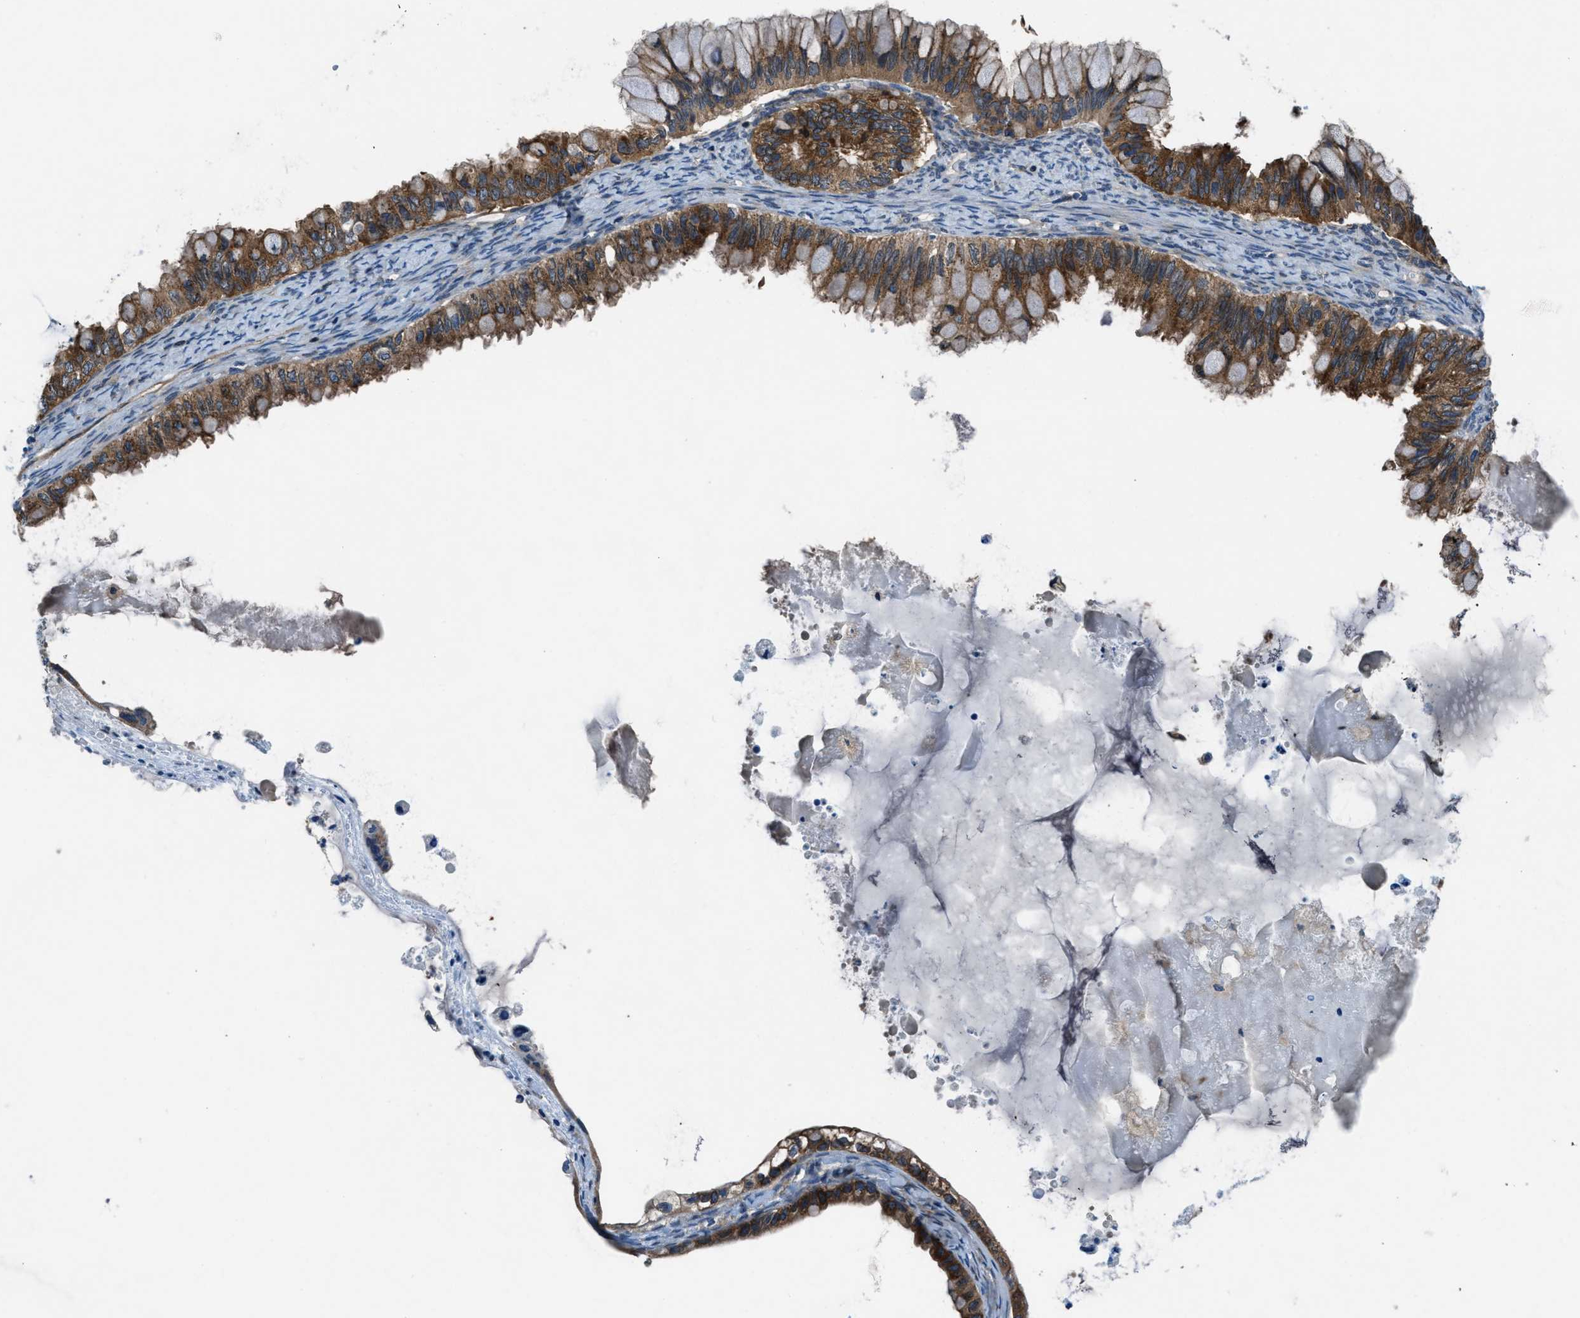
{"staining": {"intensity": "moderate", "quantity": ">75%", "location": "cytoplasmic/membranous"}, "tissue": "ovarian cancer", "cell_type": "Tumor cells", "image_type": "cancer", "snomed": [{"axis": "morphology", "description": "Cystadenocarcinoma, mucinous, NOS"}, {"axis": "topography", "description": "Ovary"}], "caption": "Tumor cells exhibit moderate cytoplasmic/membranous expression in about >75% of cells in ovarian mucinous cystadenocarcinoma.", "gene": "ARFGAP2", "patient": {"sex": "female", "age": 80}}